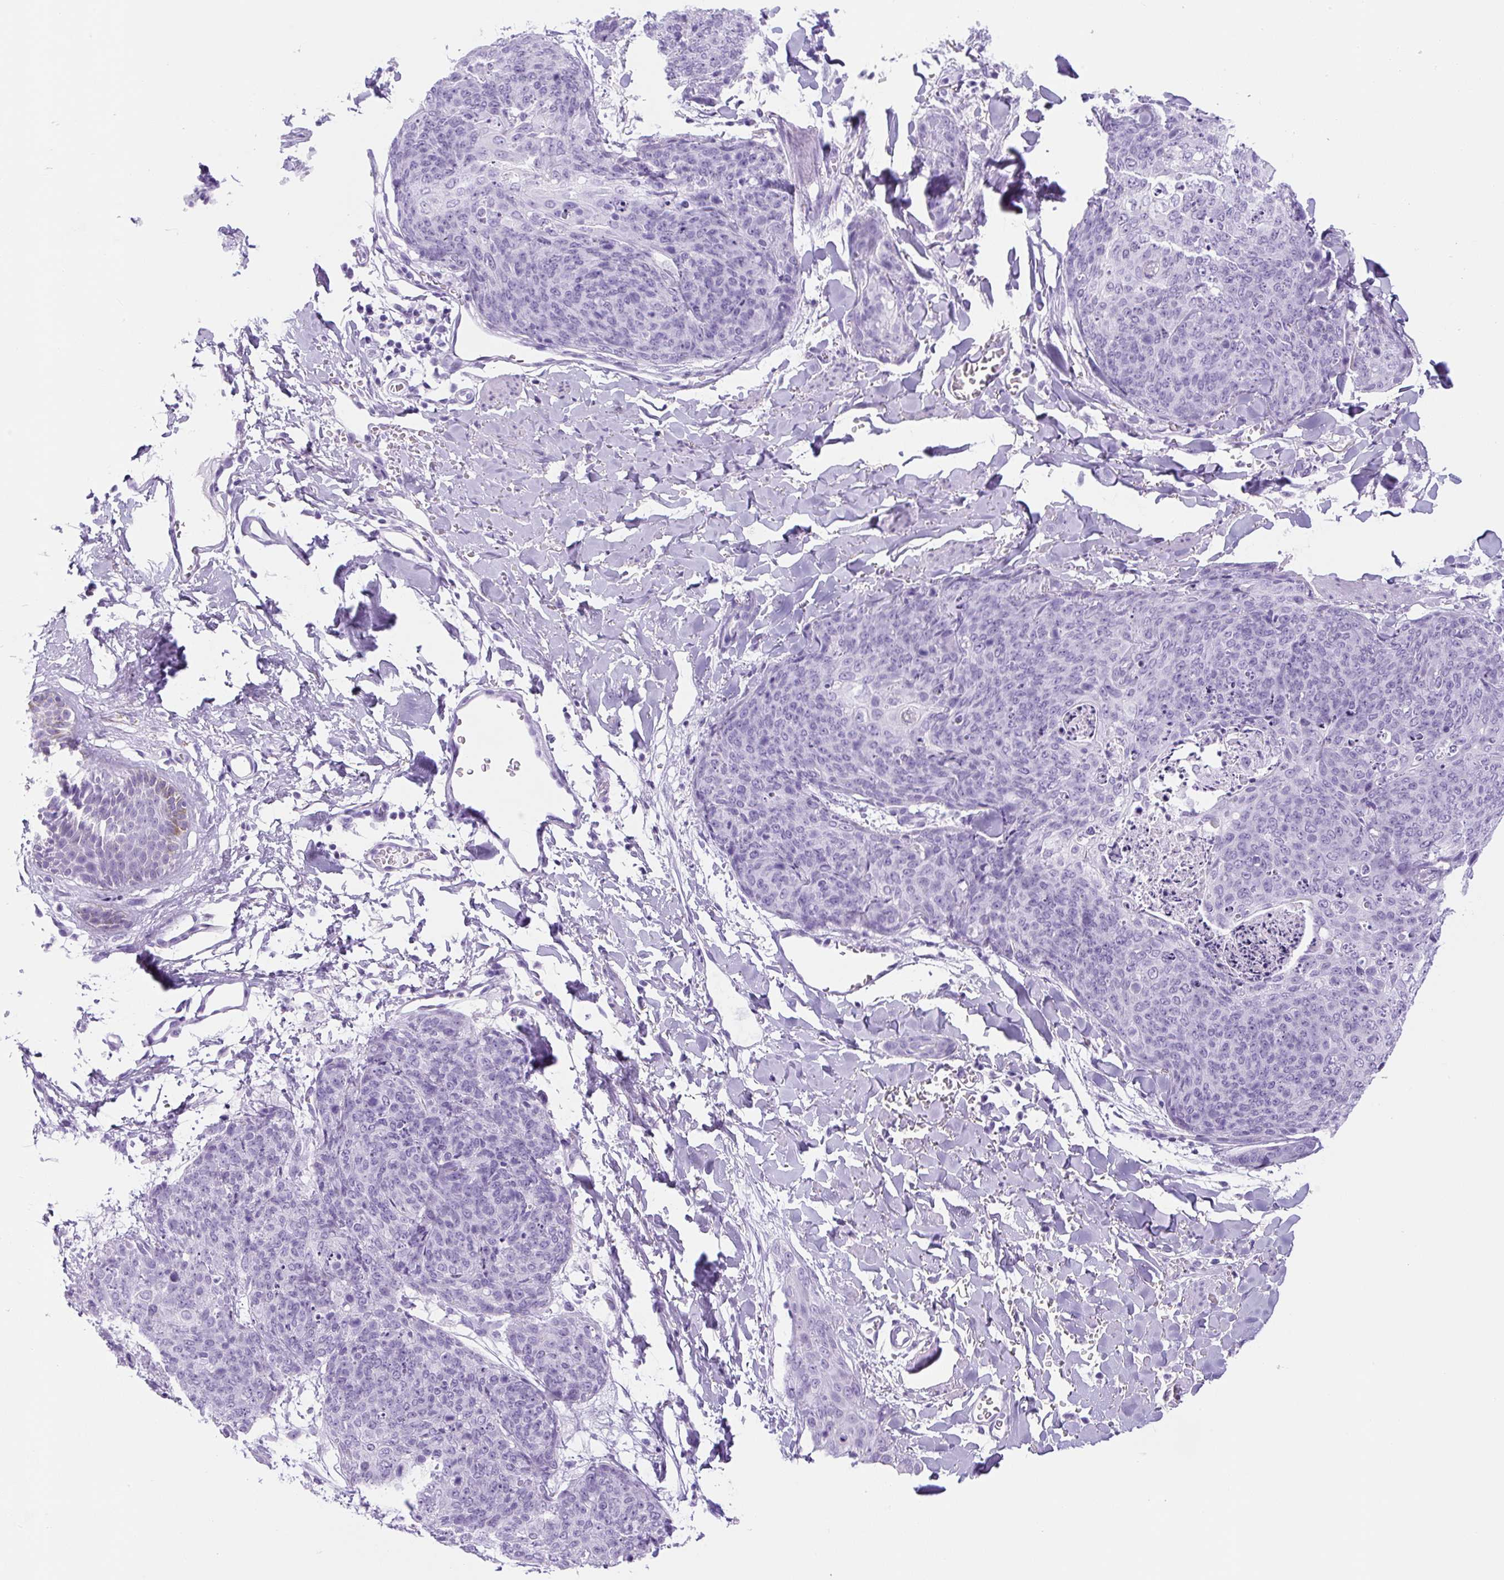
{"staining": {"intensity": "negative", "quantity": "none", "location": "none"}, "tissue": "skin cancer", "cell_type": "Tumor cells", "image_type": "cancer", "snomed": [{"axis": "morphology", "description": "Squamous cell carcinoma, NOS"}, {"axis": "topography", "description": "Skin"}, {"axis": "topography", "description": "Vulva"}], "caption": "There is no significant staining in tumor cells of skin cancer (squamous cell carcinoma). (DAB (3,3'-diaminobenzidine) immunohistochemistry (IHC) visualized using brightfield microscopy, high magnification).", "gene": "UBL3", "patient": {"sex": "female", "age": 85}}